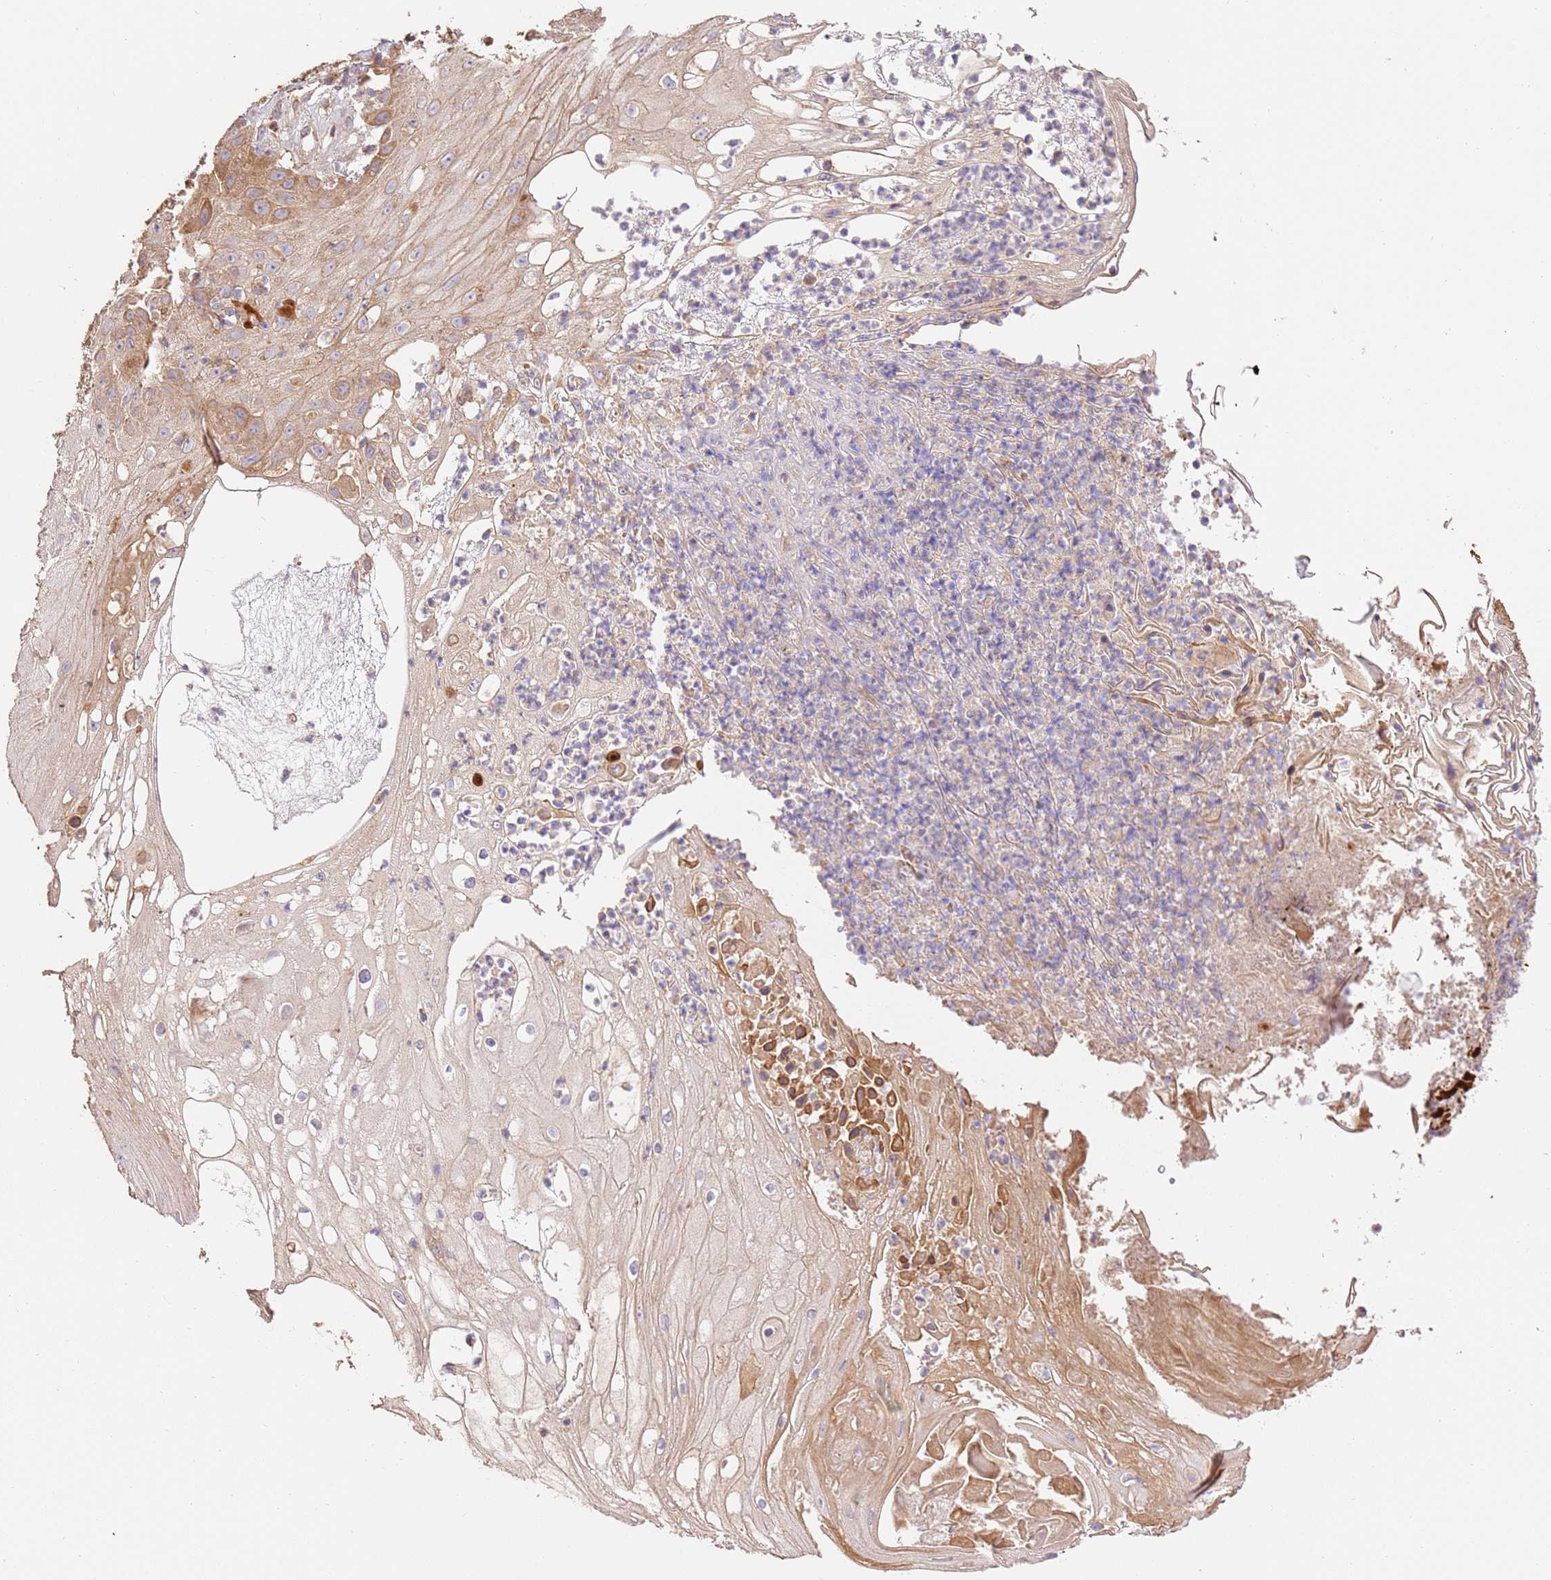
{"staining": {"intensity": "moderate", "quantity": "25%-75%", "location": "cytoplasmic/membranous"}, "tissue": "skin cancer", "cell_type": "Tumor cells", "image_type": "cancer", "snomed": [{"axis": "morphology", "description": "Squamous cell carcinoma, NOS"}, {"axis": "topography", "description": "Skin"}], "caption": "IHC histopathology image of neoplastic tissue: human skin cancer (squamous cell carcinoma) stained using immunohistochemistry reveals medium levels of moderate protein expression localized specifically in the cytoplasmic/membranous of tumor cells, appearing as a cytoplasmic/membranous brown color.", "gene": "CEP55", "patient": {"sex": "male", "age": 70}}